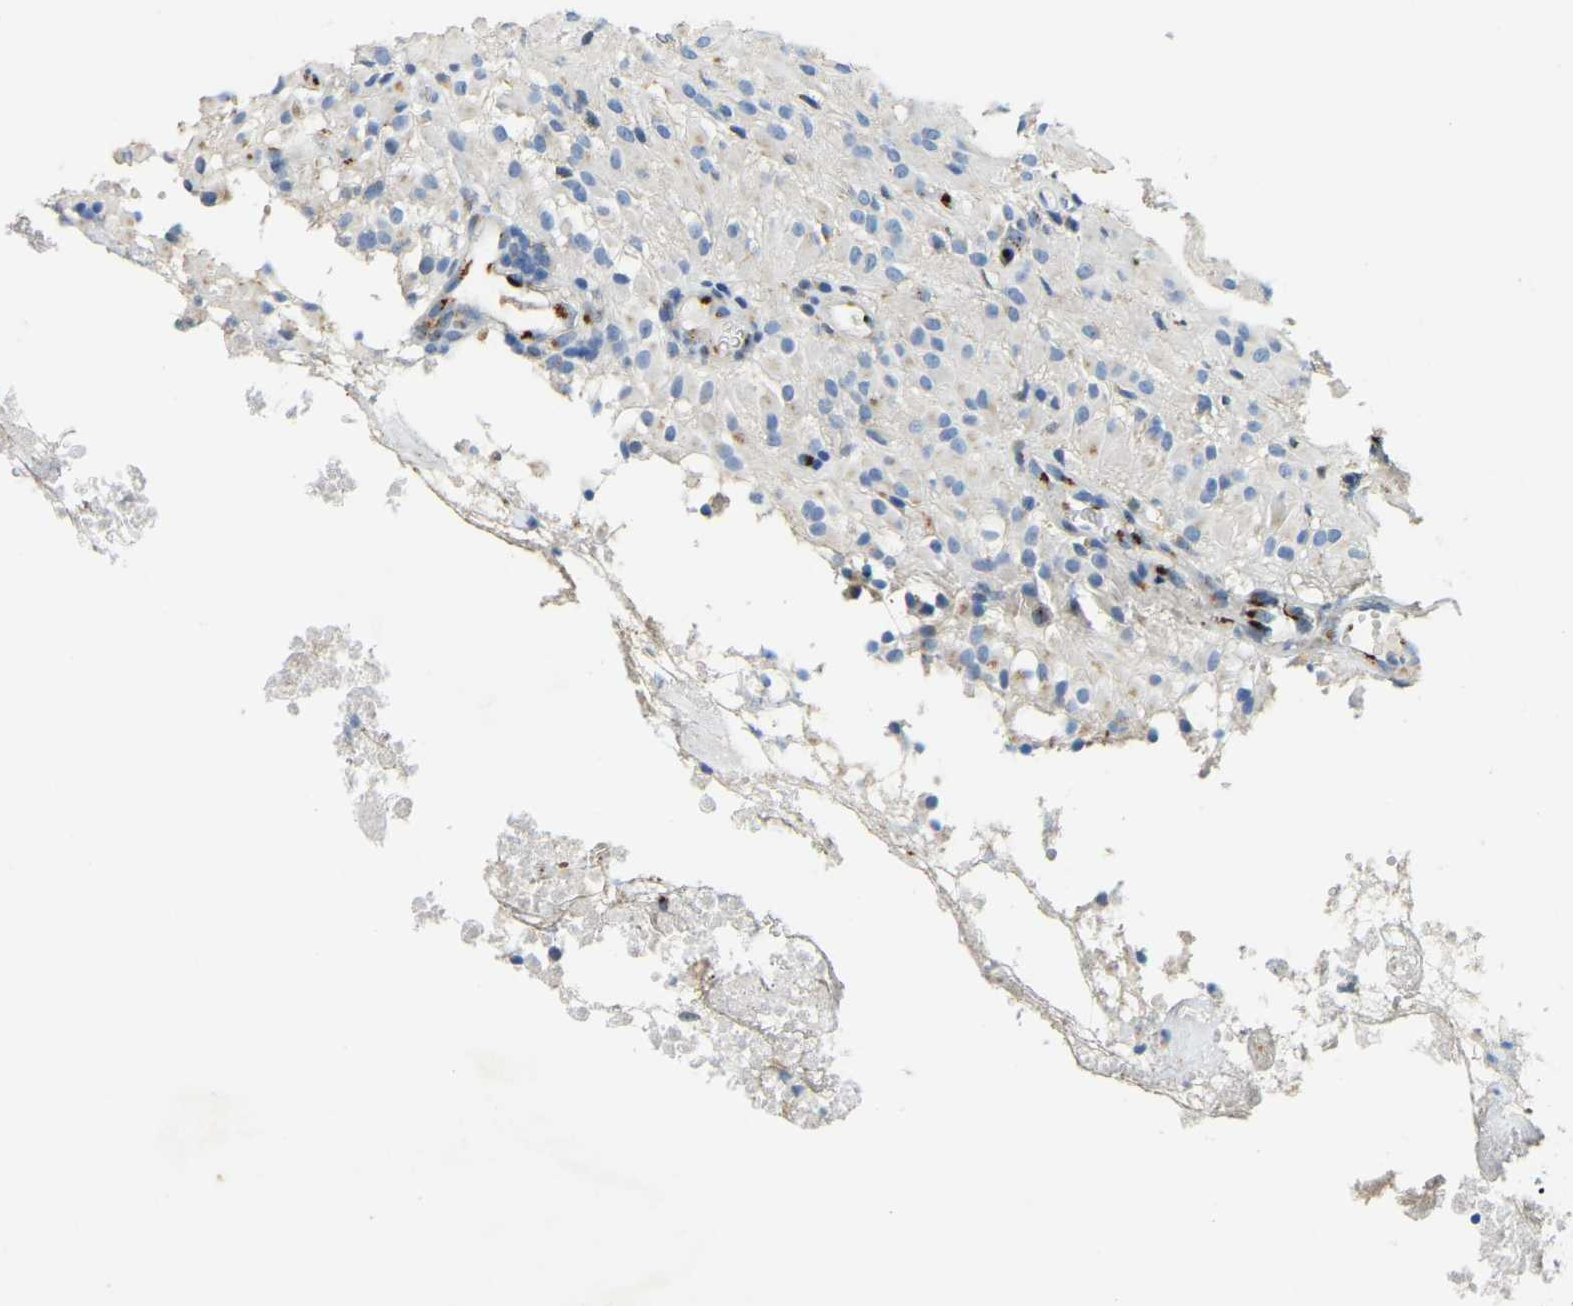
{"staining": {"intensity": "negative", "quantity": "none", "location": "none"}, "tissue": "glioma", "cell_type": "Tumor cells", "image_type": "cancer", "snomed": [{"axis": "morphology", "description": "Glioma, malignant, High grade"}, {"axis": "topography", "description": "Brain"}], "caption": "DAB immunohistochemical staining of human malignant high-grade glioma displays no significant staining in tumor cells.", "gene": "FAM174A", "patient": {"sex": "female", "age": 59}}